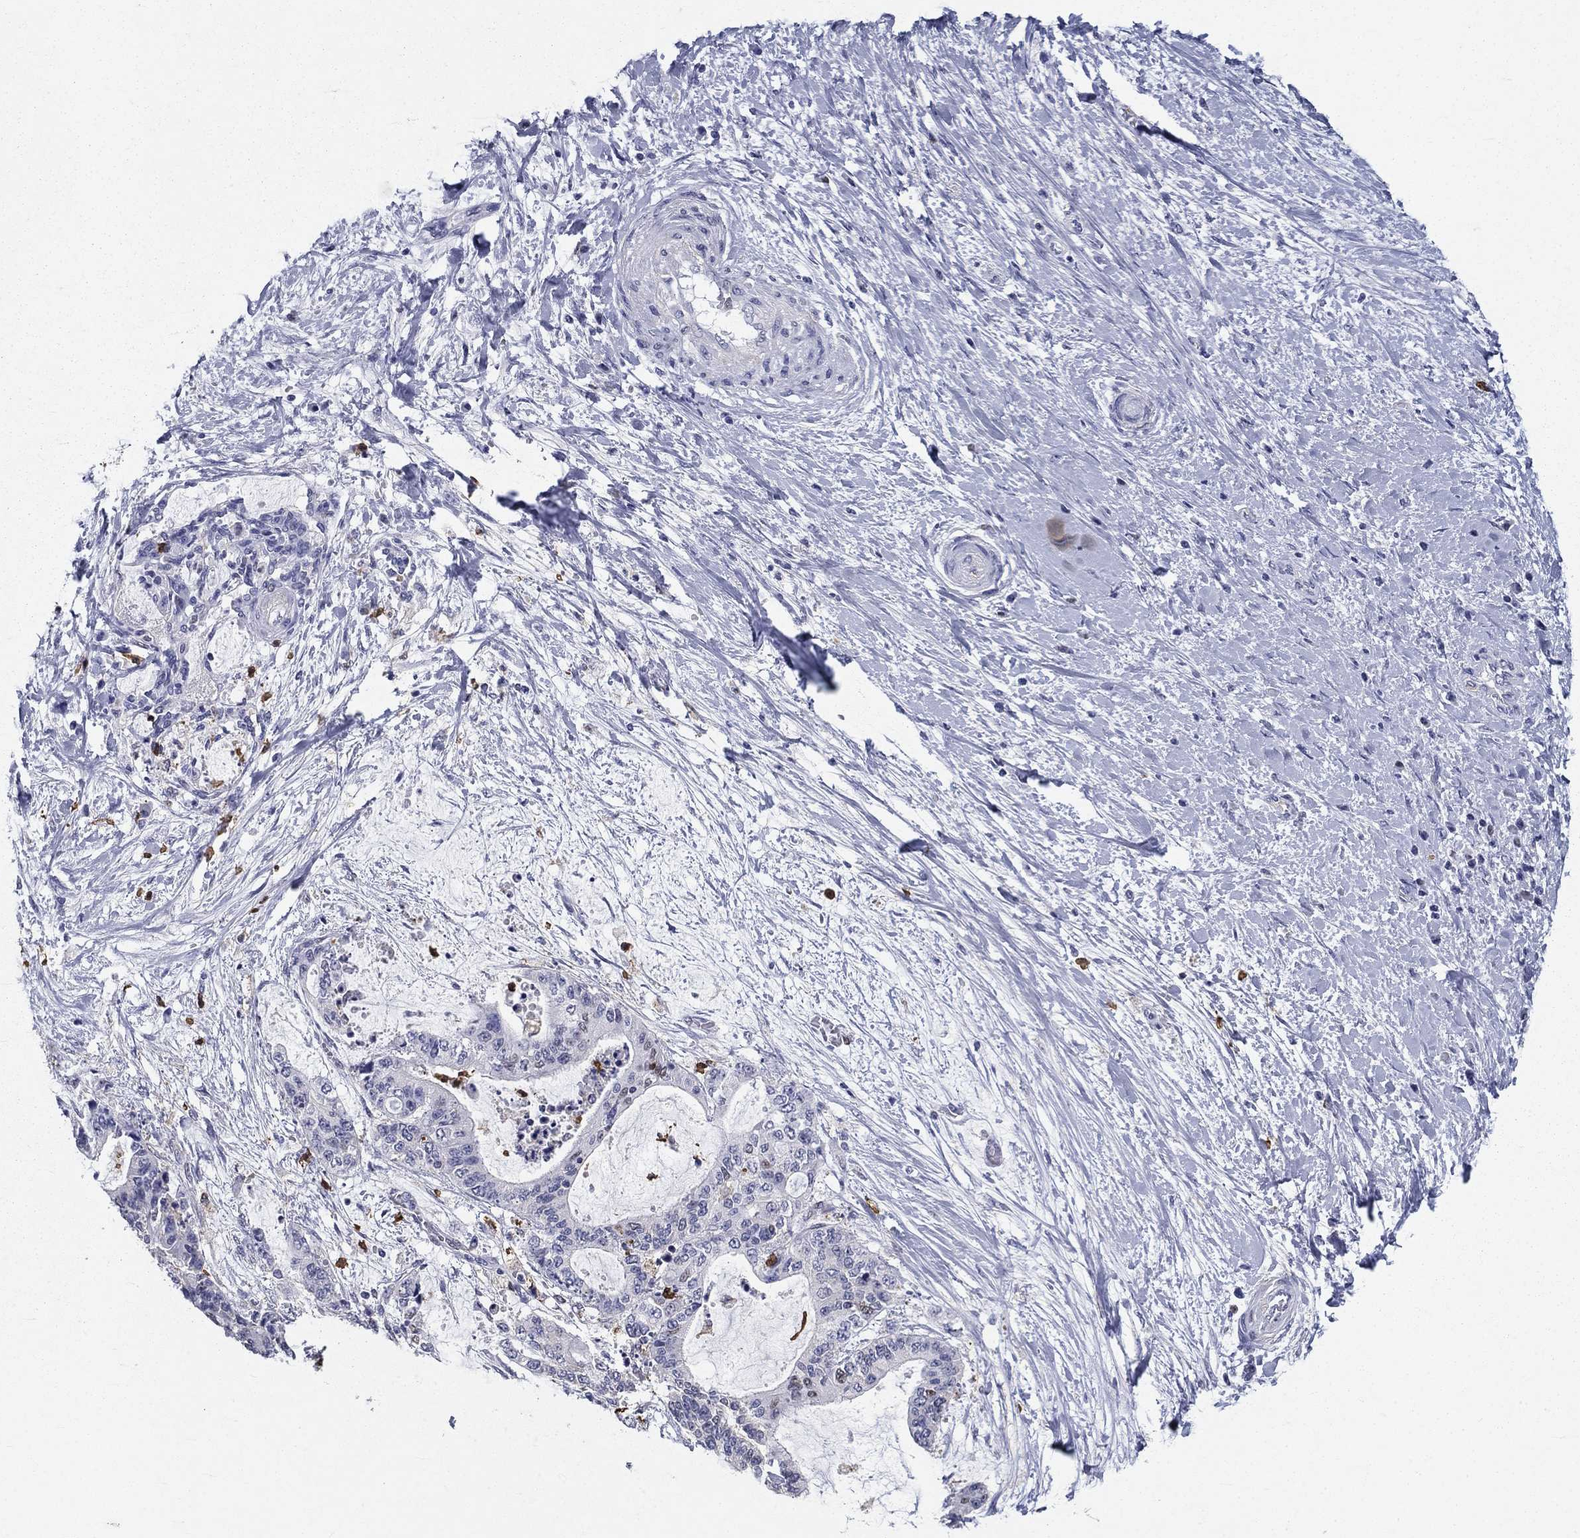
{"staining": {"intensity": "negative", "quantity": "none", "location": "none"}, "tissue": "liver cancer", "cell_type": "Tumor cells", "image_type": "cancer", "snomed": [{"axis": "morphology", "description": "Cholangiocarcinoma"}, {"axis": "topography", "description": "Liver"}], "caption": "This histopathology image is of cholangiocarcinoma (liver) stained with immunohistochemistry (IHC) to label a protein in brown with the nuclei are counter-stained blue. There is no expression in tumor cells.", "gene": "IGSF8", "patient": {"sex": "female", "age": 73}}